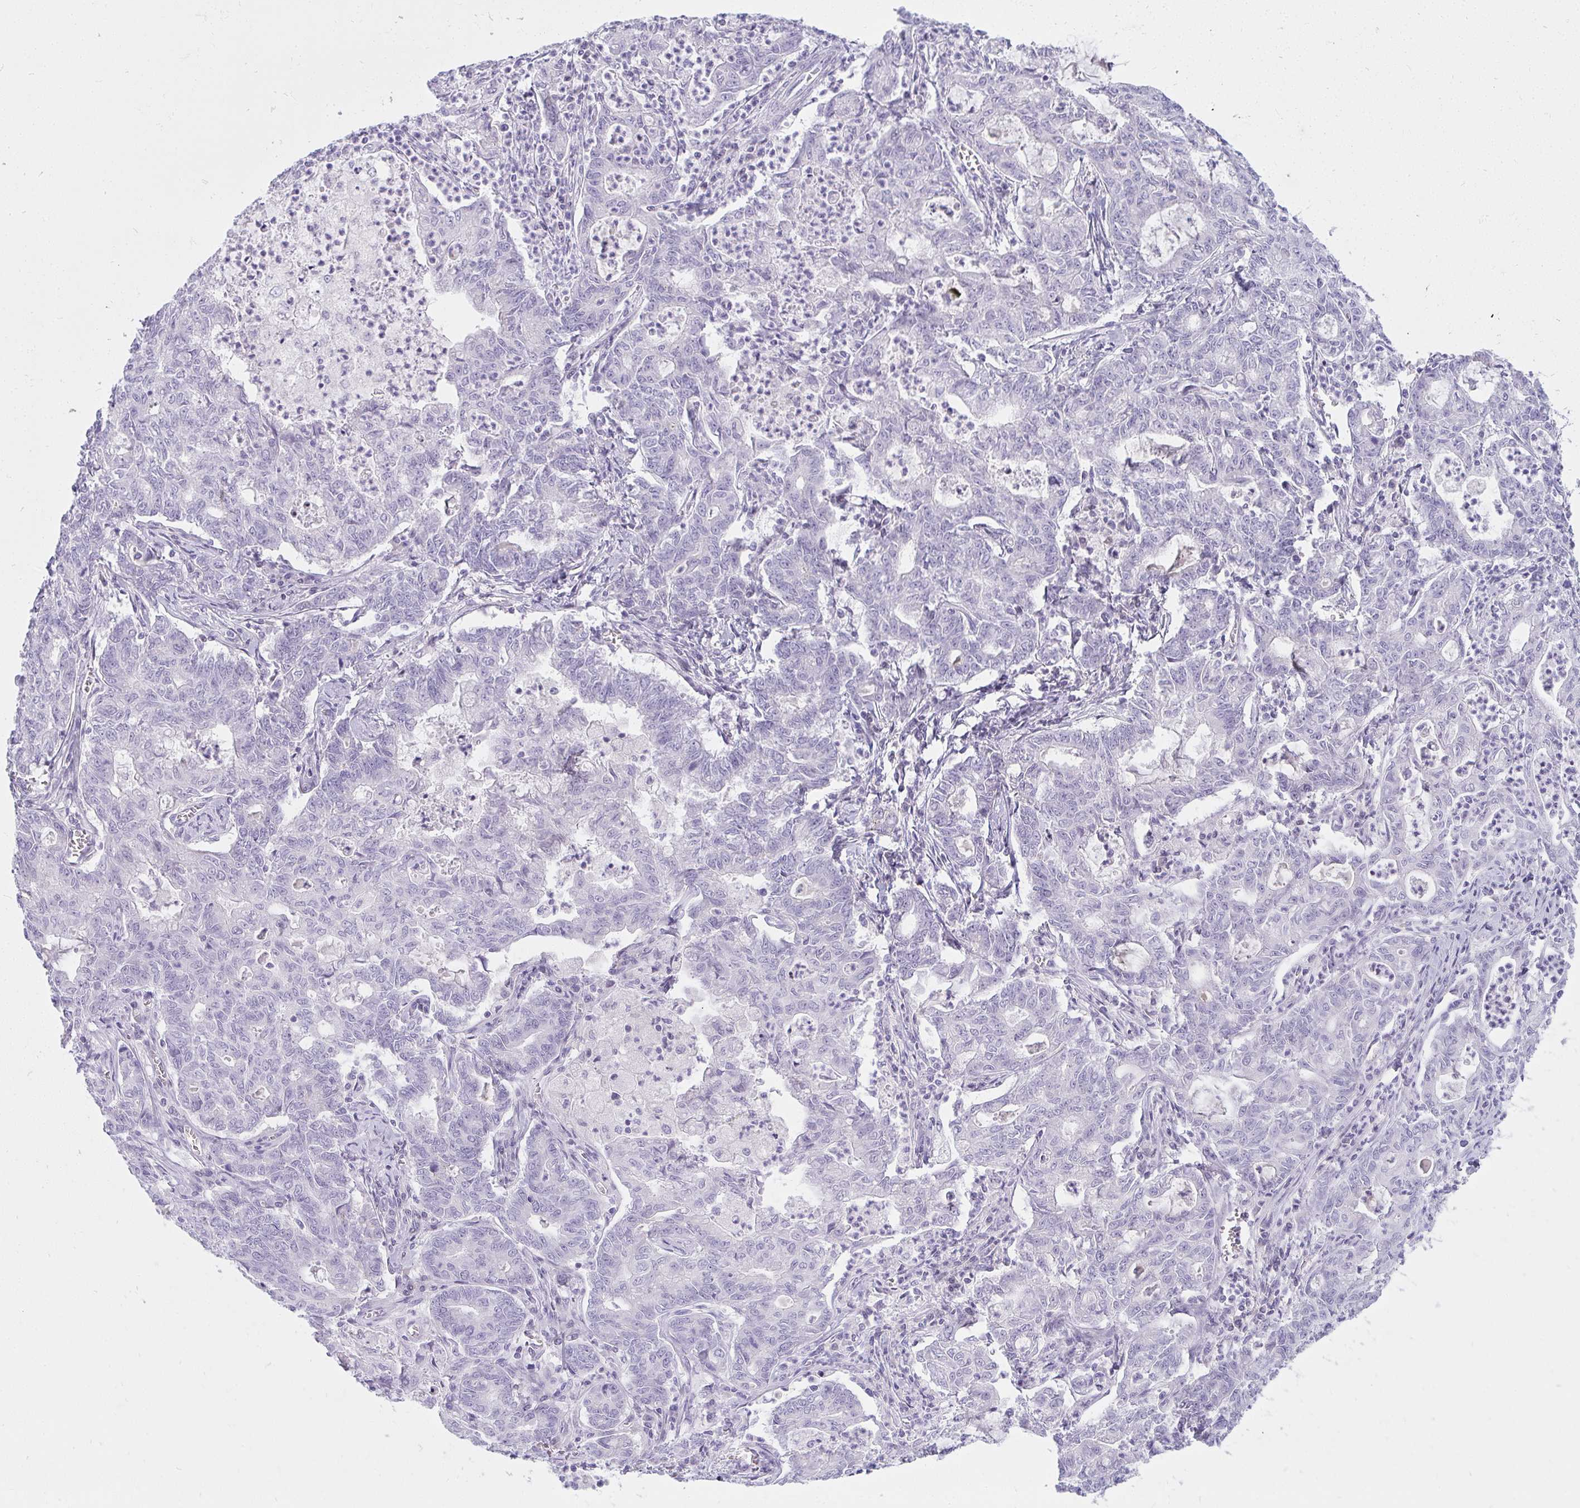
{"staining": {"intensity": "negative", "quantity": "none", "location": "none"}, "tissue": "stomach cancer", "cell_type": "Tumor cells", "image_type": "cancer", "snomed": [{"axis": "morphology", "description": "Adenocarcinoma, NOS"}, {"axis": "topography", "description": "Stomach, upper"}], "caption": "Immunohistochemistry histopathology image of neoplastic tissue: human stomach cancer (adenocarcinoma) stained with DAB demonstrates no significant protein positivity in tumor cells.", "gene": "ZNF182", "patient": {"sex": "female", "age": 79}}